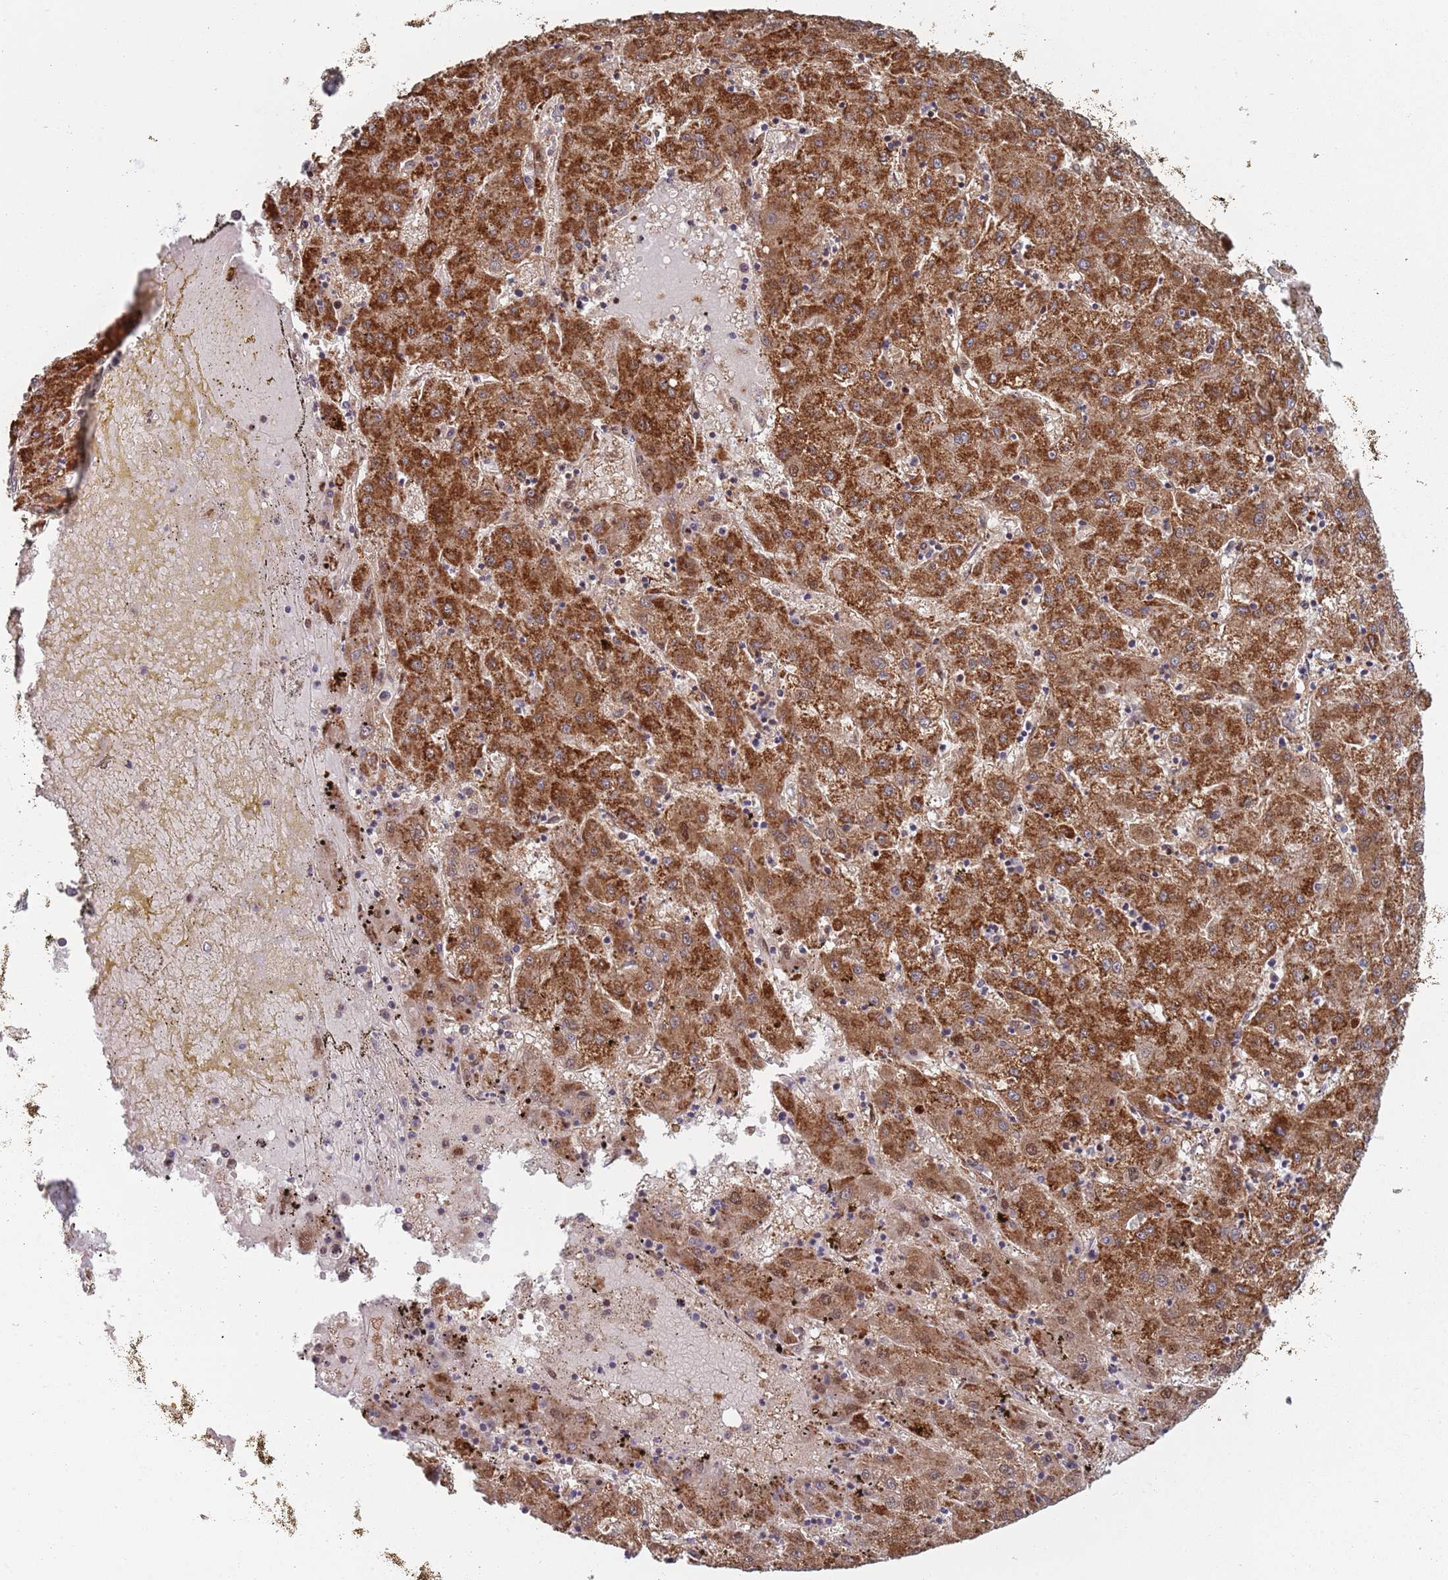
{"staining": {"intensity": "strong", "quantity": ">75%", "location": "cytoplasmic/membranous"}, "tissue": "liver cancer", "cell_type": "Tumor cells", "image_type": "cancer", "snomed": [{"axis": "morphology", "description": "Carcinoma, Hepatocellular, NOS"}, {"axis": "topography", "description": "Liver"}], "caption": "IHC histopathology image of neoplastic tissue: liver cancer (hepatocellular carcinoma) stained using immunohistochemistry (IHC) shows high levels of strong protein expression localized specifically in the cytoplasmic/membranous of tumor cells, appearing as a cytoplasmic/membranous brown color.", "gene": "GDI2", "patient": {"sex": "male", "age": 72}}